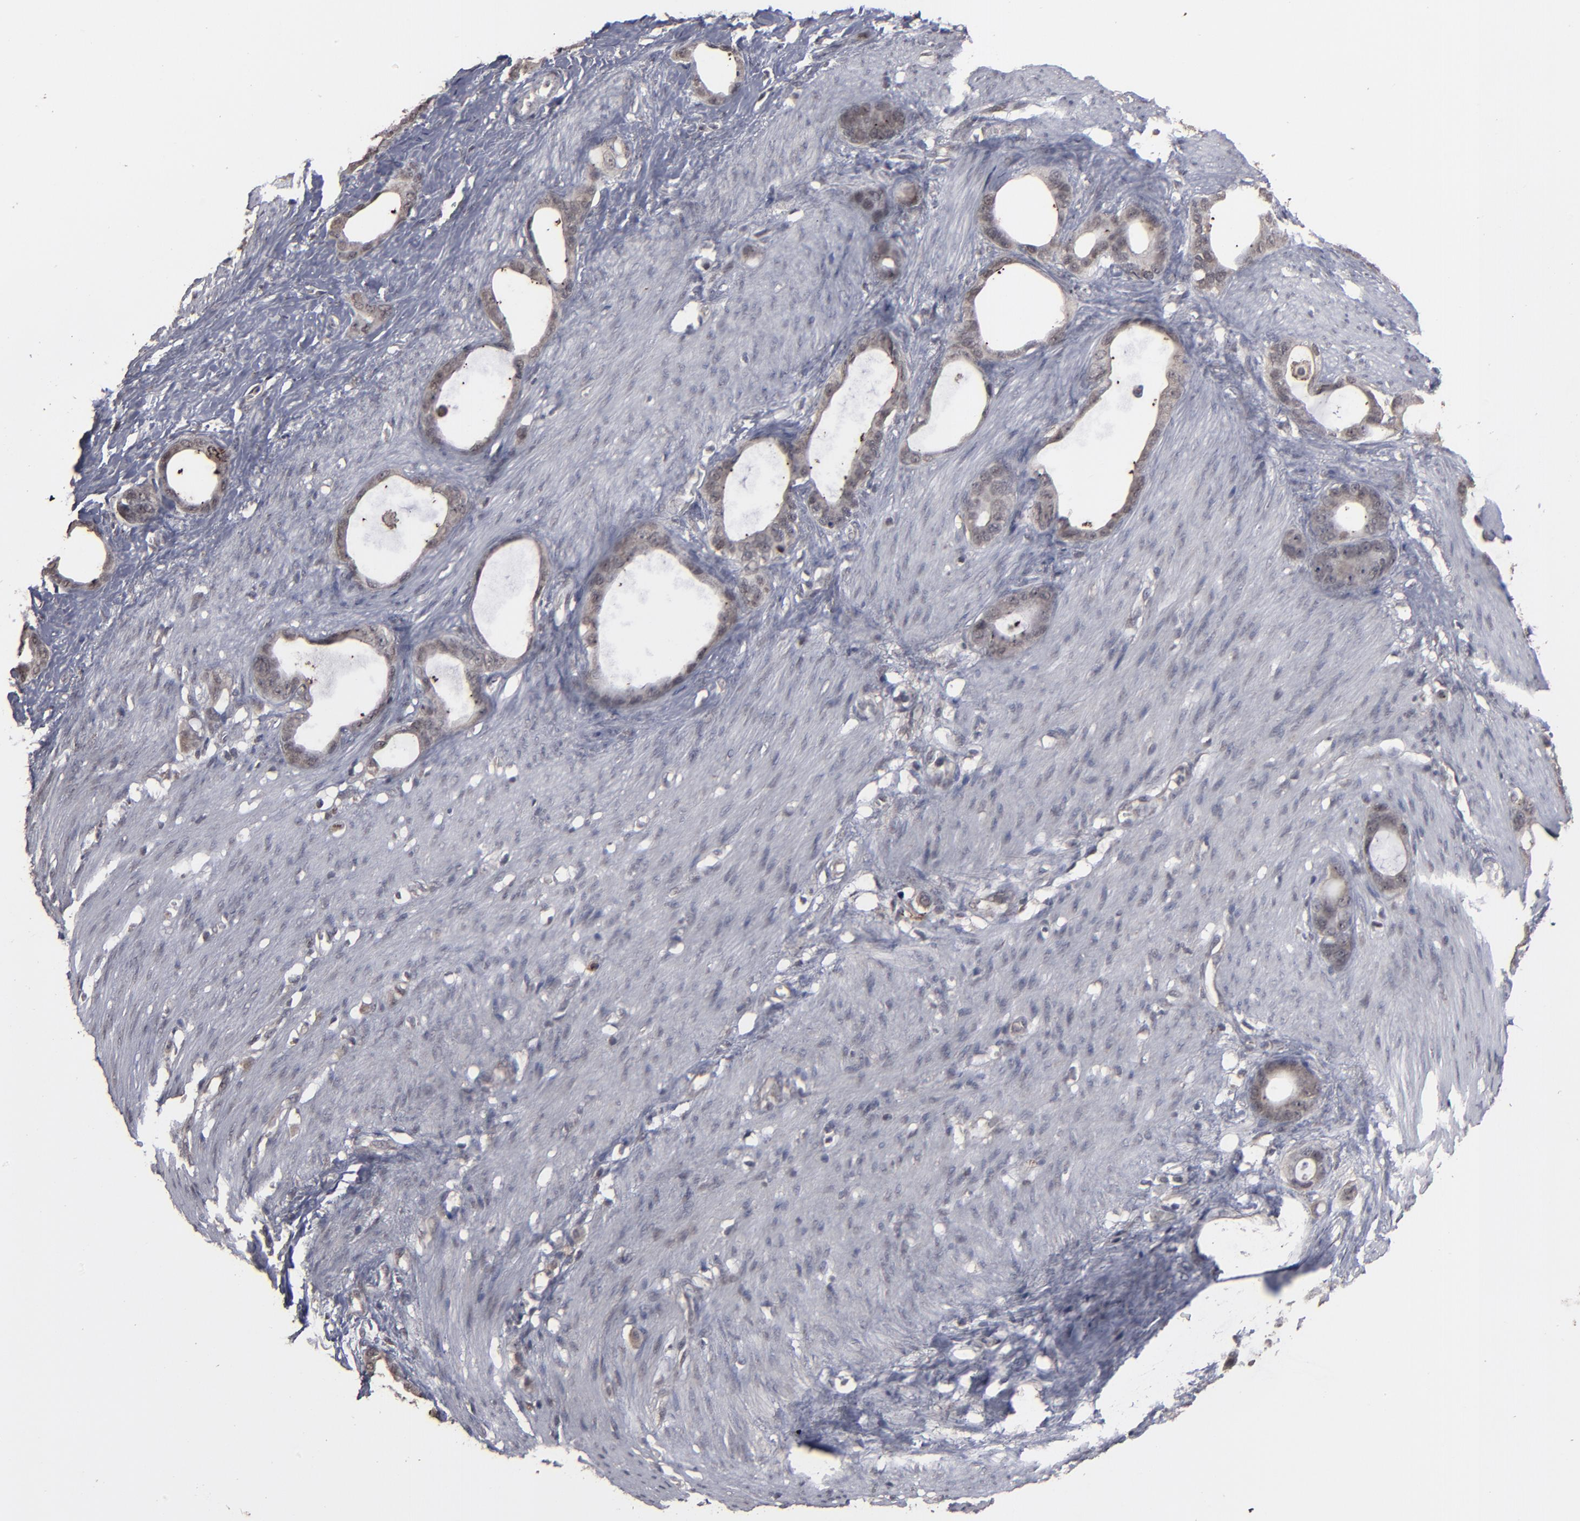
{"staining": {"intensity": "weak", "quantity": ">75%", "location": "cytoplasmic/membranous"}, "tissue": "stomach cancer", "cell_type": "Tumor cells", "image_type": "cancer", "snomed": [{"axis": "morphology", "description": "Adenocarcinoma, NOS"}, {"axis": "topography", "description": "Stomach"}], "caption": "Weak cytoplasmic/membranous expression is present in about >75% of tumor cells in stomach cancer.", "gene": "SLC22A17", "patient": {"sex": "female", "age": 75}}